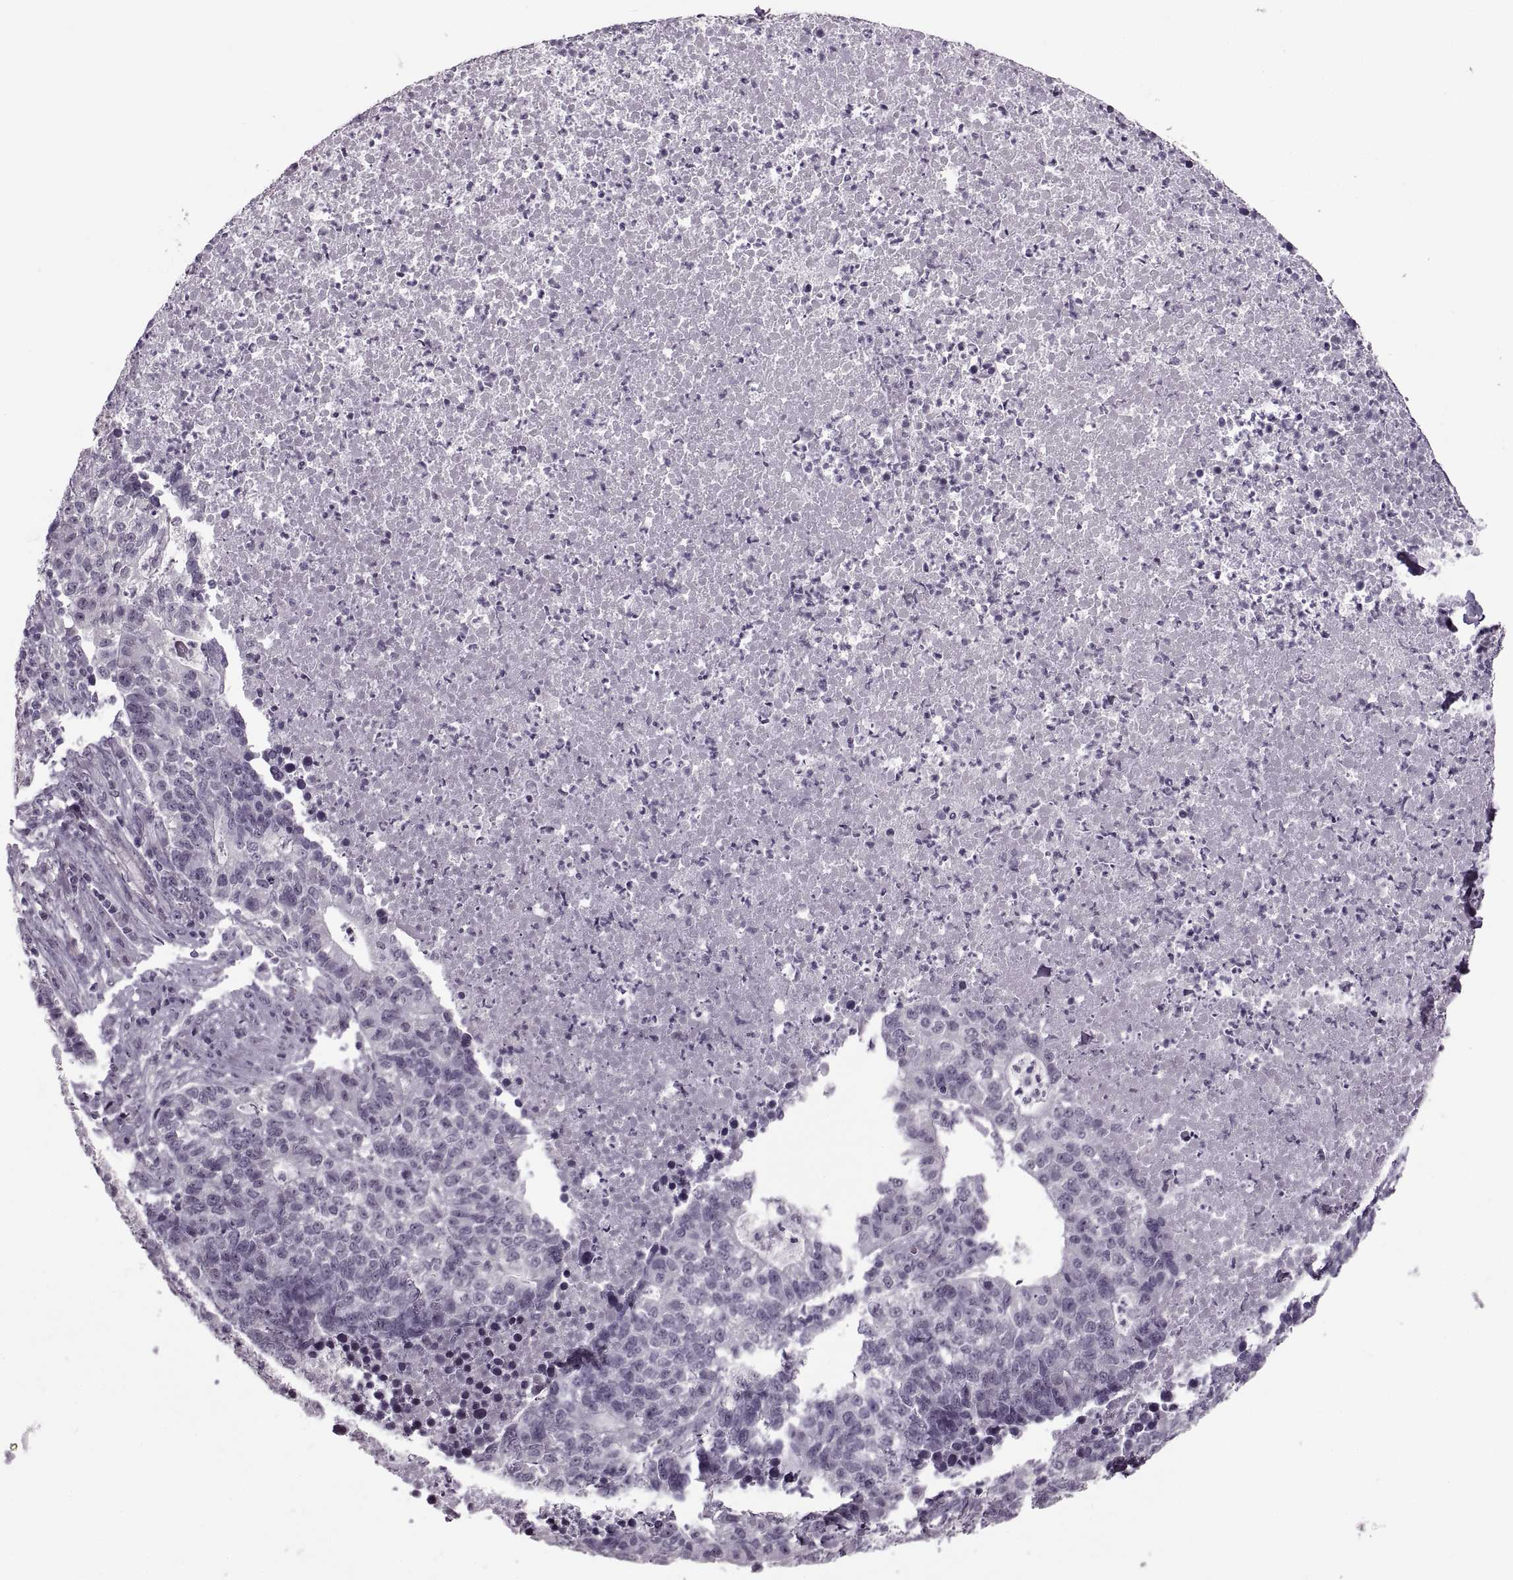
{"staining": {"intensity": "negative", "quantity": "none", "location": "none"}, "tissue": "lung cancer", "cell_type": "Tumor cells", "image_type": "cancer", "snomed": [{"axis": "morphology", "description": "Adenocarcinoma, NOS"}, {"axis": "topography", "description": "Lung"}], "caption": "IHC micrograph of neoplastic tissue: lung cancer (adenocarcinoma) stained with DAB (3,3'-diaminobenzidine) demonstrates no significant protein expression in tumor cells.", "gene": "PAGE5", "patient": {"sex": "male", "age": 57}}